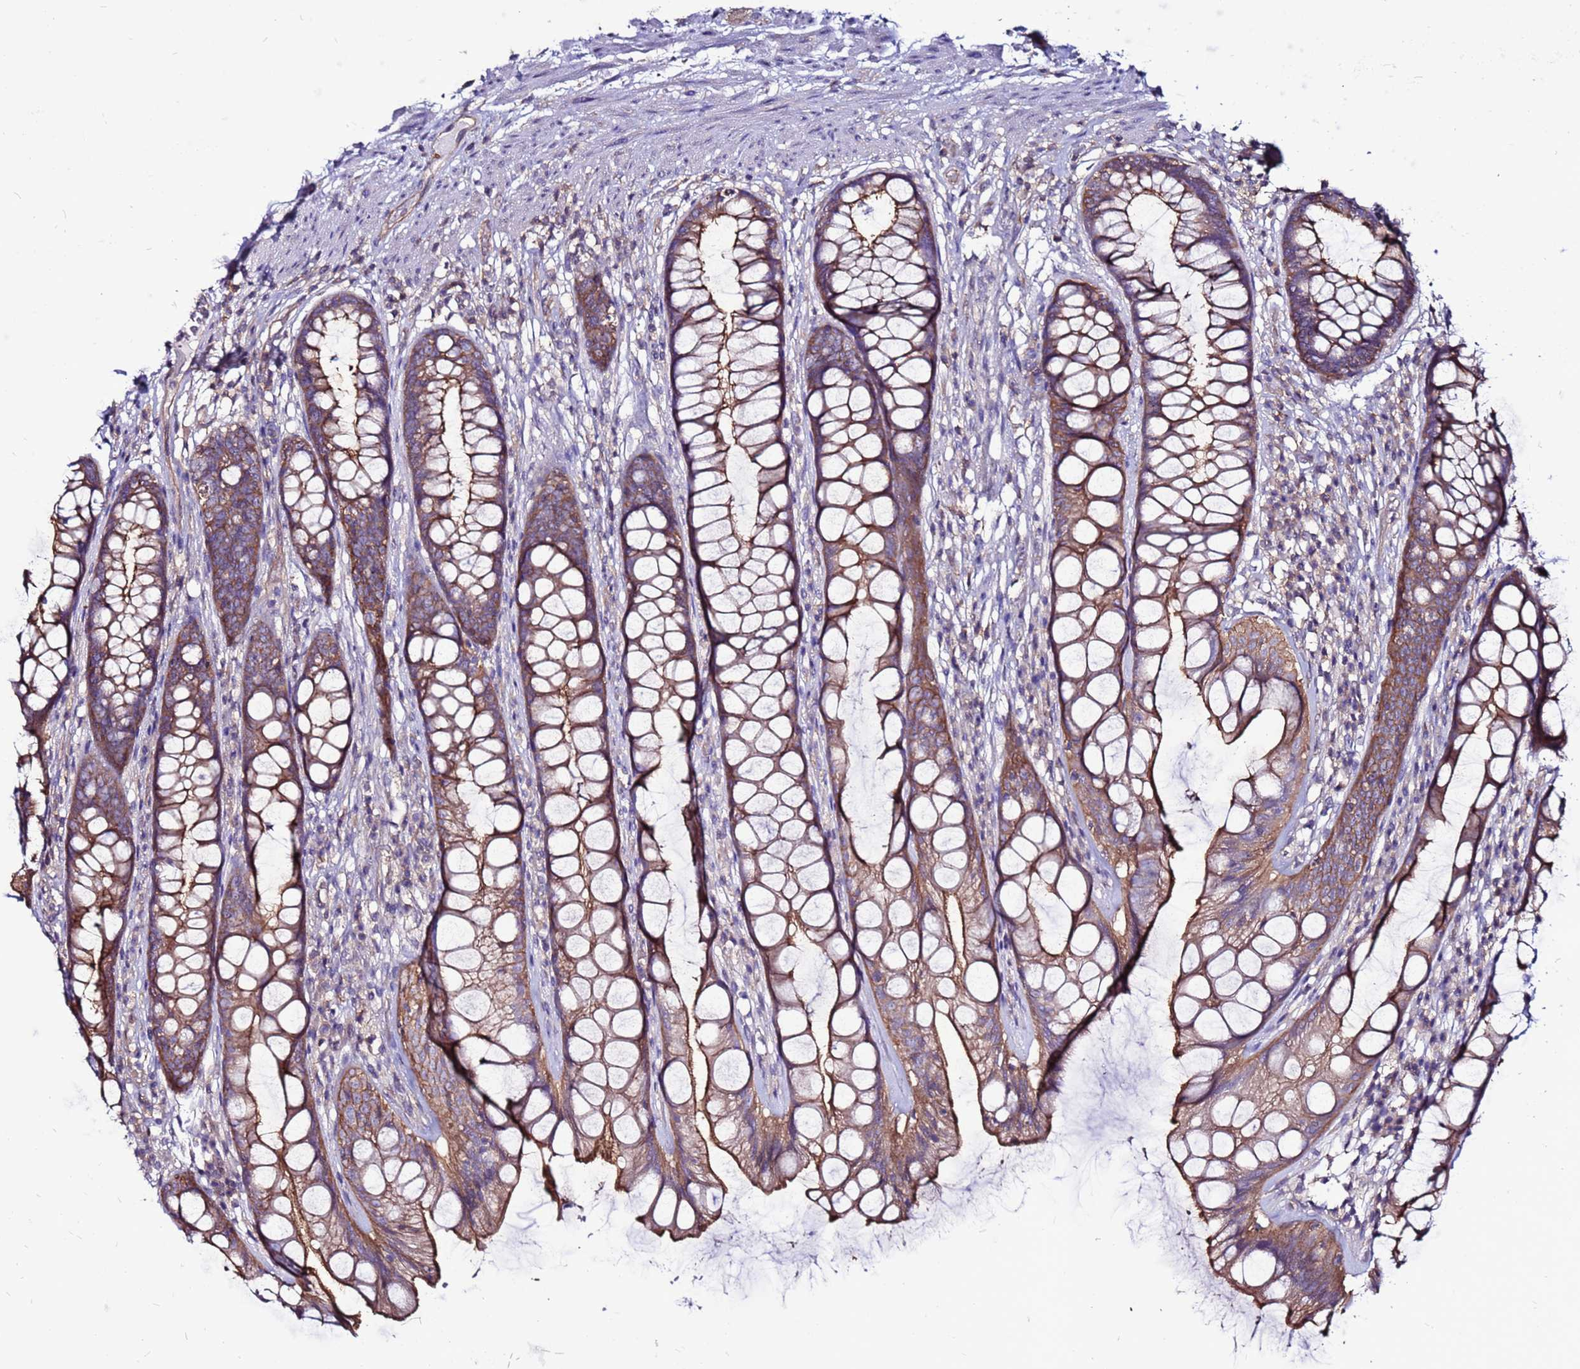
{"staining": {"intensity": "strong", "quantity": "25%-75%", "location": "cytoplasmic/membranous"}, "tissue": "rectum", "cell_type": "Glandular cells", "image_type": "normal", "snomed": [{"axis": "morphology", "description": "Normal tissue, NOS"}, {"axis": "topography", "description": "Rectum"}], "caption": "Immunohistochemical staining of normal rectum displays 25%-75% levels of strong cytoplasmic/membranous protein expression in approximately 25%-75% of glandular cells. The staining was performed using DAB, with brown indicating positive protein expression. Nuclei are stained blue with hematoxylin.", "gene": "NRN1L", "patient": {"sex": "male", "age": 74}}